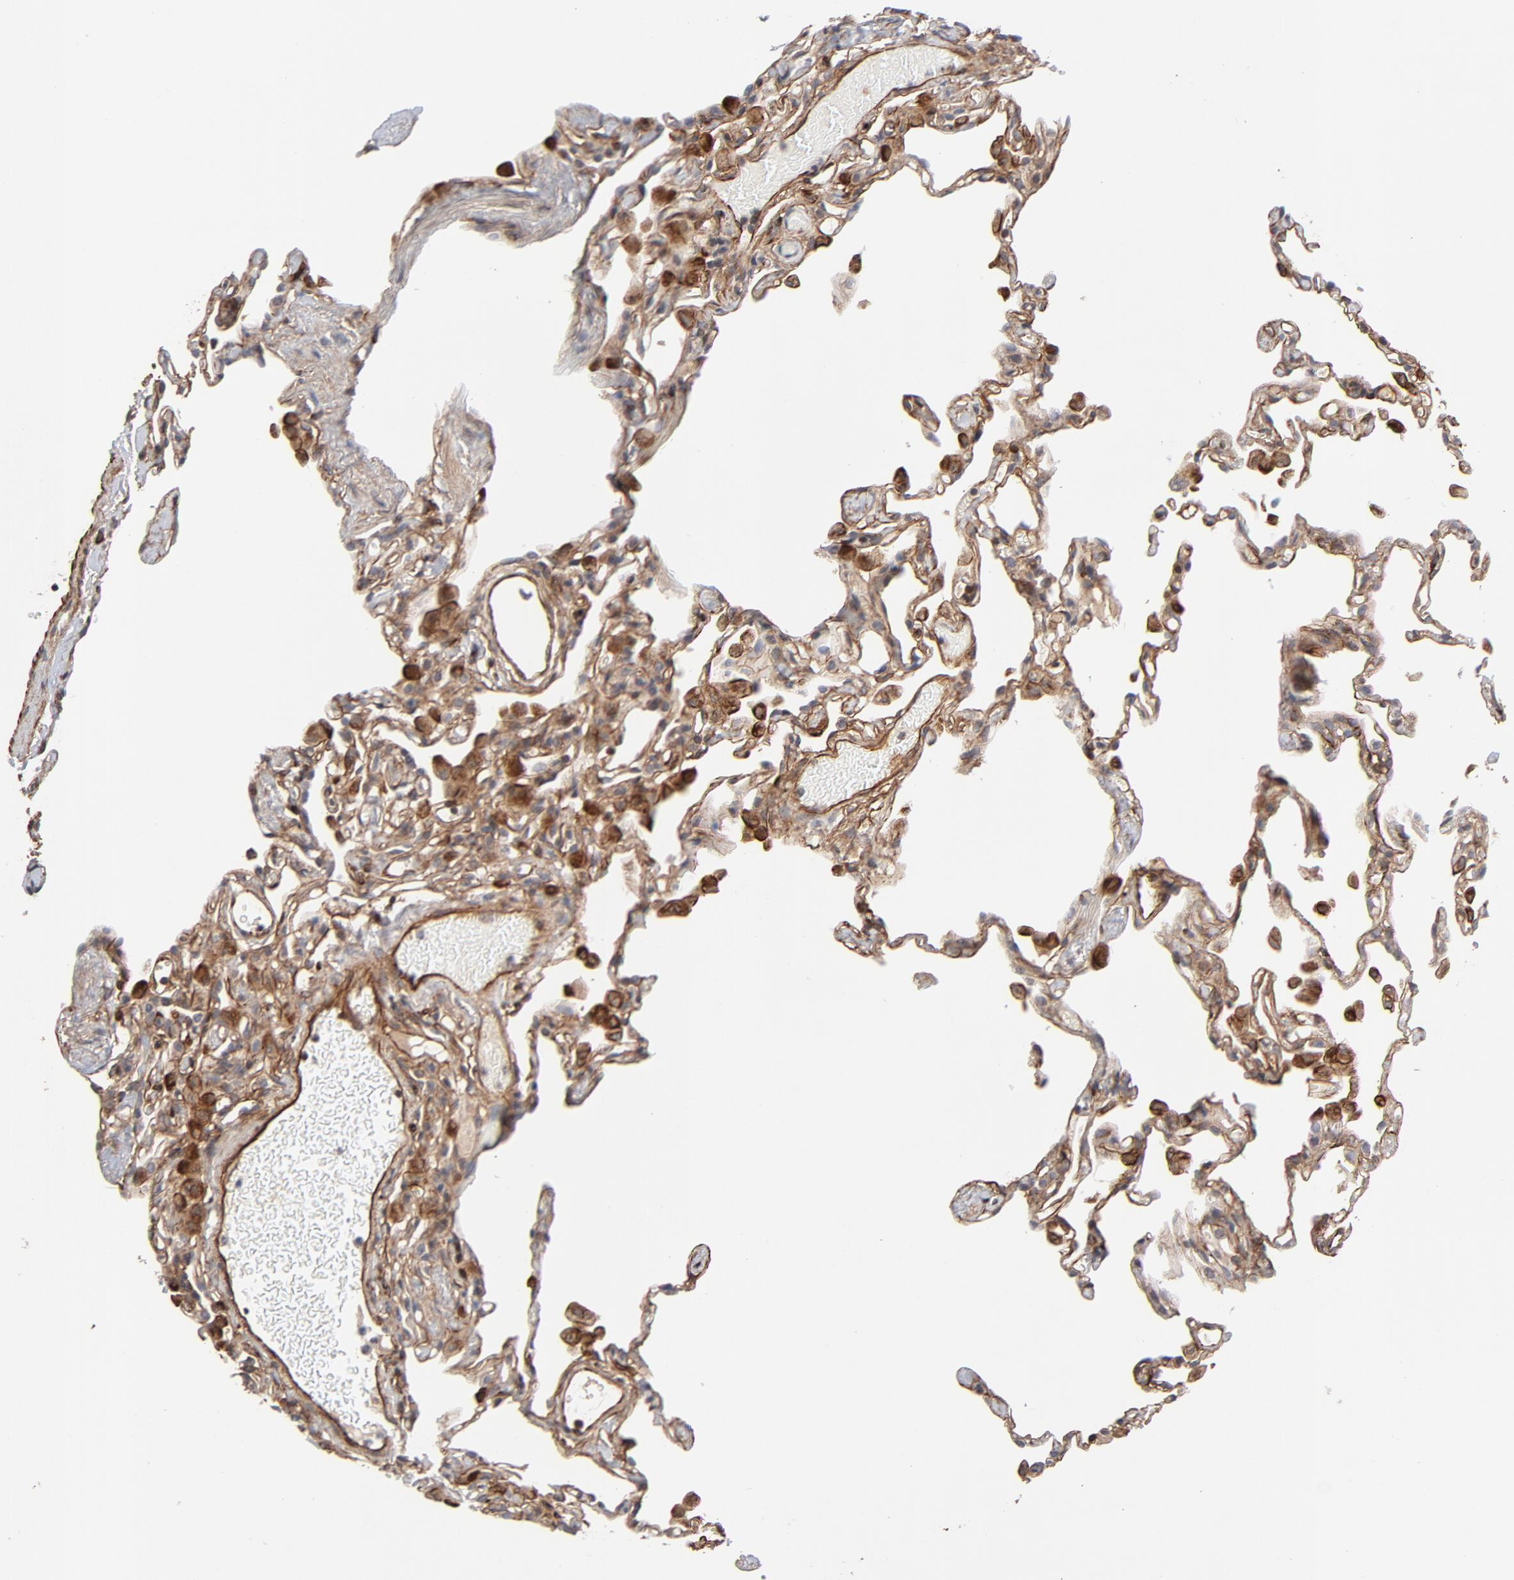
{"staining": {"intensity": "moderate", "quantity": ">75%", "location": "cytoplasmic/membranous"}, "tissue": "lung", "cell_type": "Alveolar cells", "image_type": "normal", "snomed": [{"axis": "morphology", "description": "Normal tissue, NOS"}, {"axis": "topography", "description": "Lung"}], "caption": "A medium amount of moderate cytoplasmic/membranous positivity is present in approximately >75% of alveolar cells in benign lung.", "gene": "DNAAF2", "patient": {"sex": "female", "age": 49}}